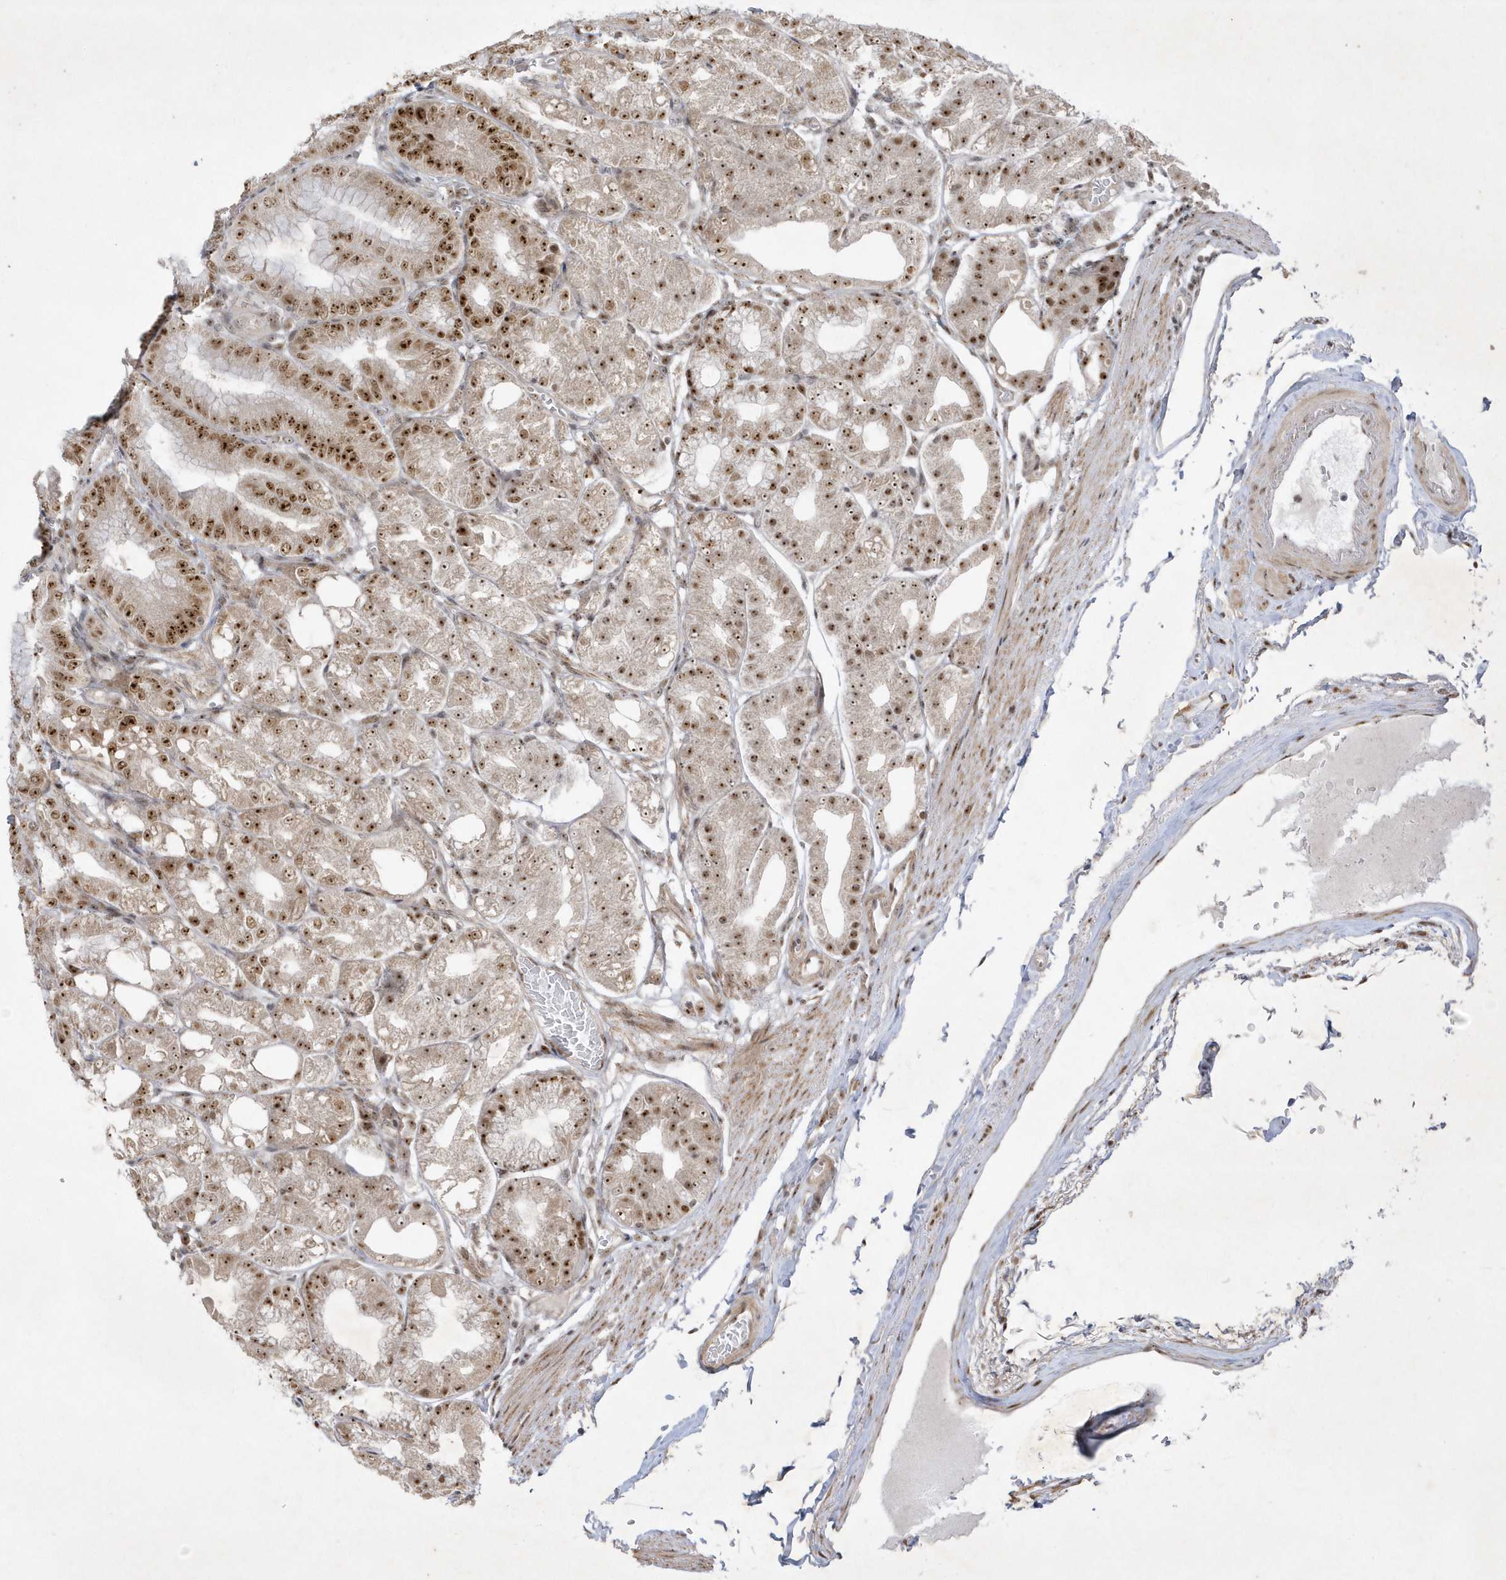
{"staining": {"intensity": "strong", "quantity": "25%-75%", "location": "nuclear"}, "tissue": "stomach", "cell_type": "Glandular cells", "image_type": "normal", "snomed": [{"axis": "morphology", "description": "Normal tissue, NOS"}, {"axis": "topography", "description": "Stomach, lower"}], "caption": "Immunohistochemical staining of benign stomach demonstrates 25%-75% levels of strong nuclear protein staining in approximately 25%-75% of glandular cells.", "gene": "NPM3", "patient": {"sex": "male", "age": 71}}